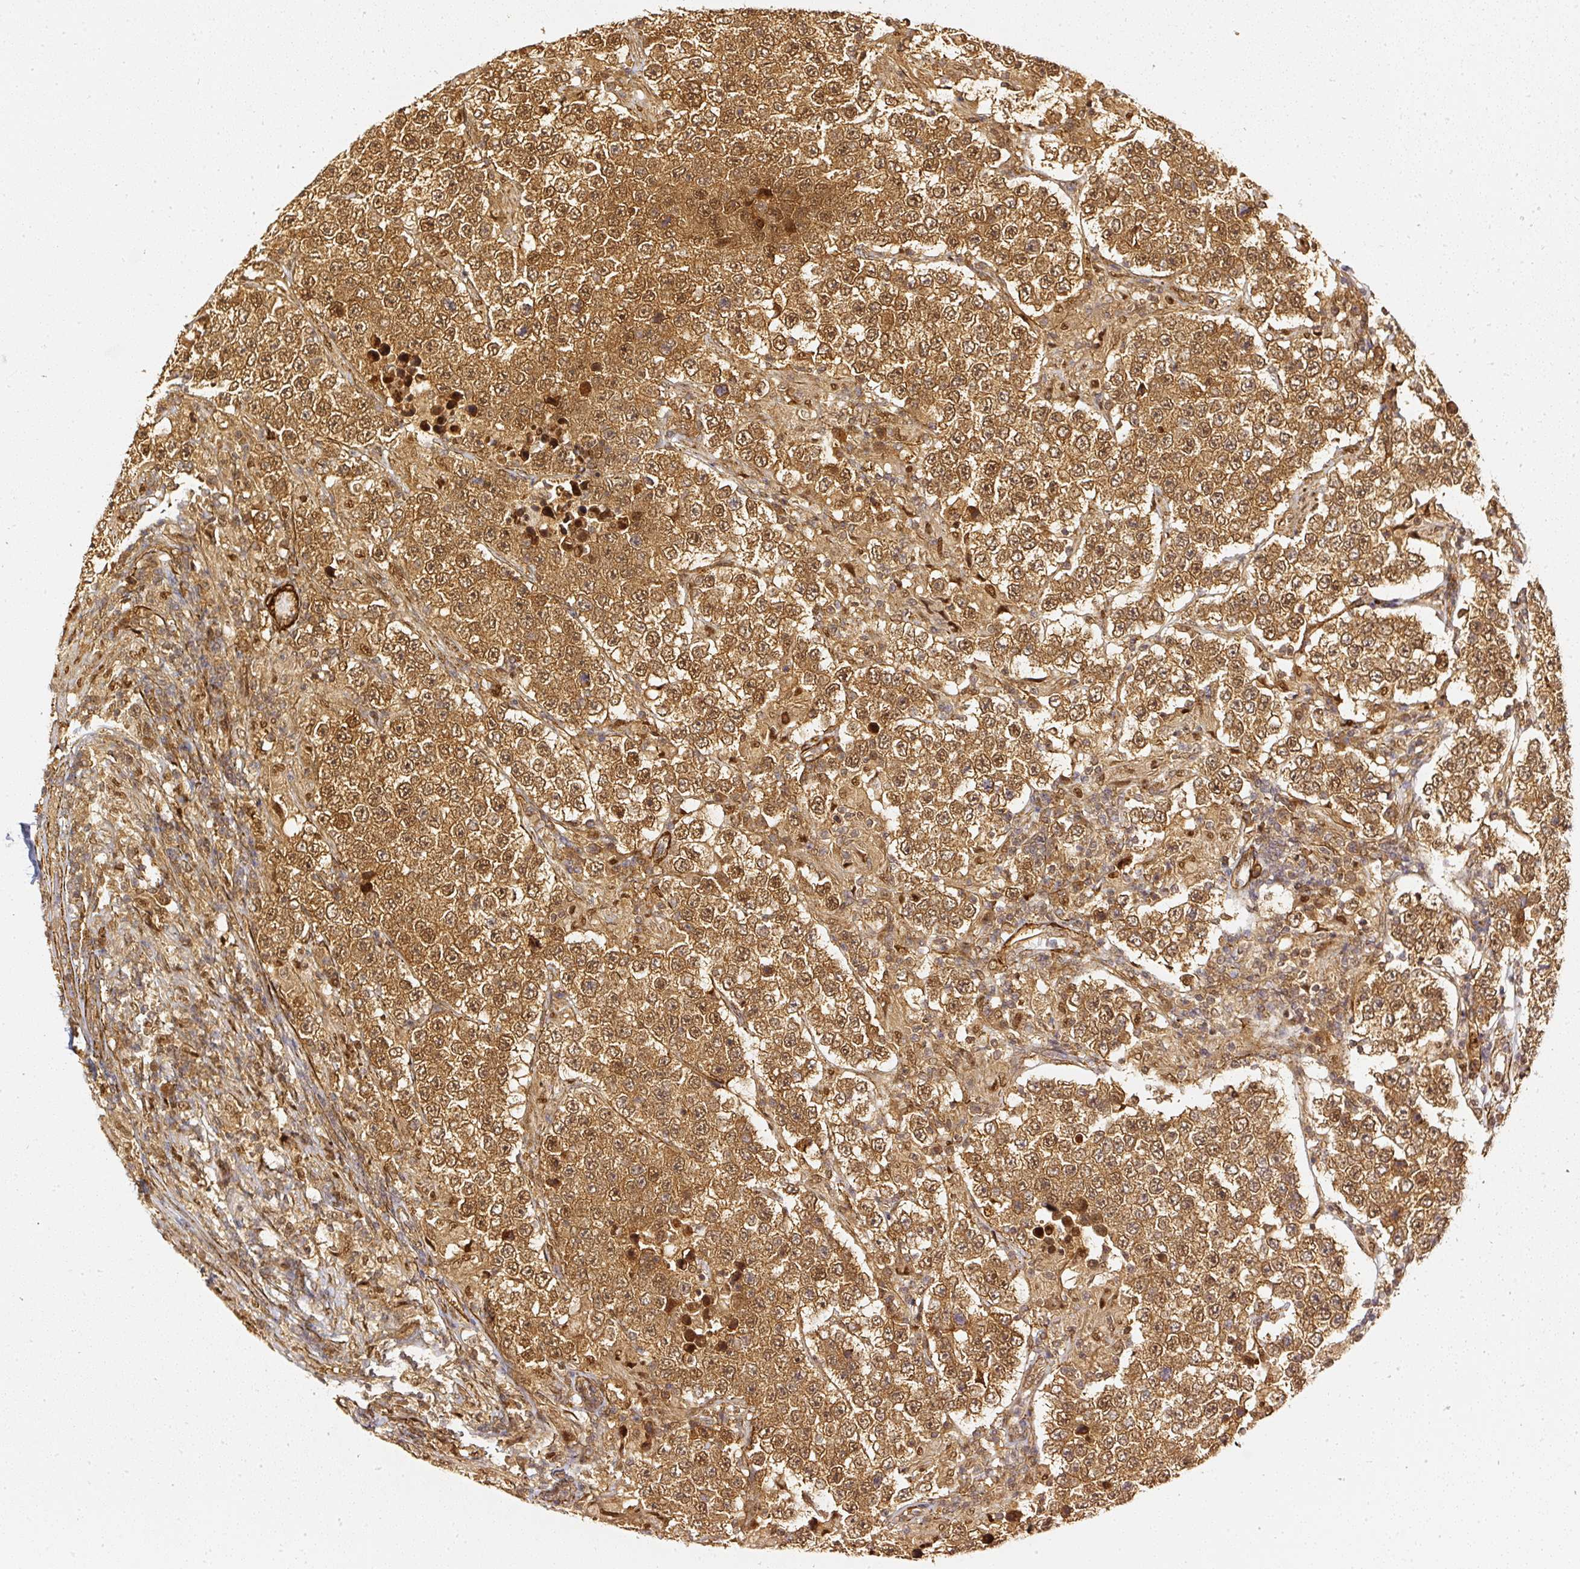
{"staining": {"intensity": "moderate", "quantity": ">75%", "location": "cytoplasmic/membranous,nuclear"}, "tissue": "testis cancer", "cell_type": "Tumor cells", "image_type": "cancer", "snomed": [{"axis": "morphology", "description": "Normal tissue, NOS"}, {"axis": "morphology", "description": "Urothelial carcinoma, High grade"}, {"axis": "morphology", "description": "Seminoma, NOS"}, {"axis": "morphology", "description": "Carcinoma, Embryonal, NOS"}, {"axis": "topography", "description": "Urinary bladder"}, {"axis": "topography", "description": "Testis"}], "caption": "Immunohistochemistry (IHC) (DAB (3,3'-diaminobenzidine)) staining of human seminoma (testis) displays moderate cytoplasmic/membranous and nuclear protein expression in about >75% of tumor cells.", "gene": "PSMD1", "patient": {"sex": "male", "age": 41}}